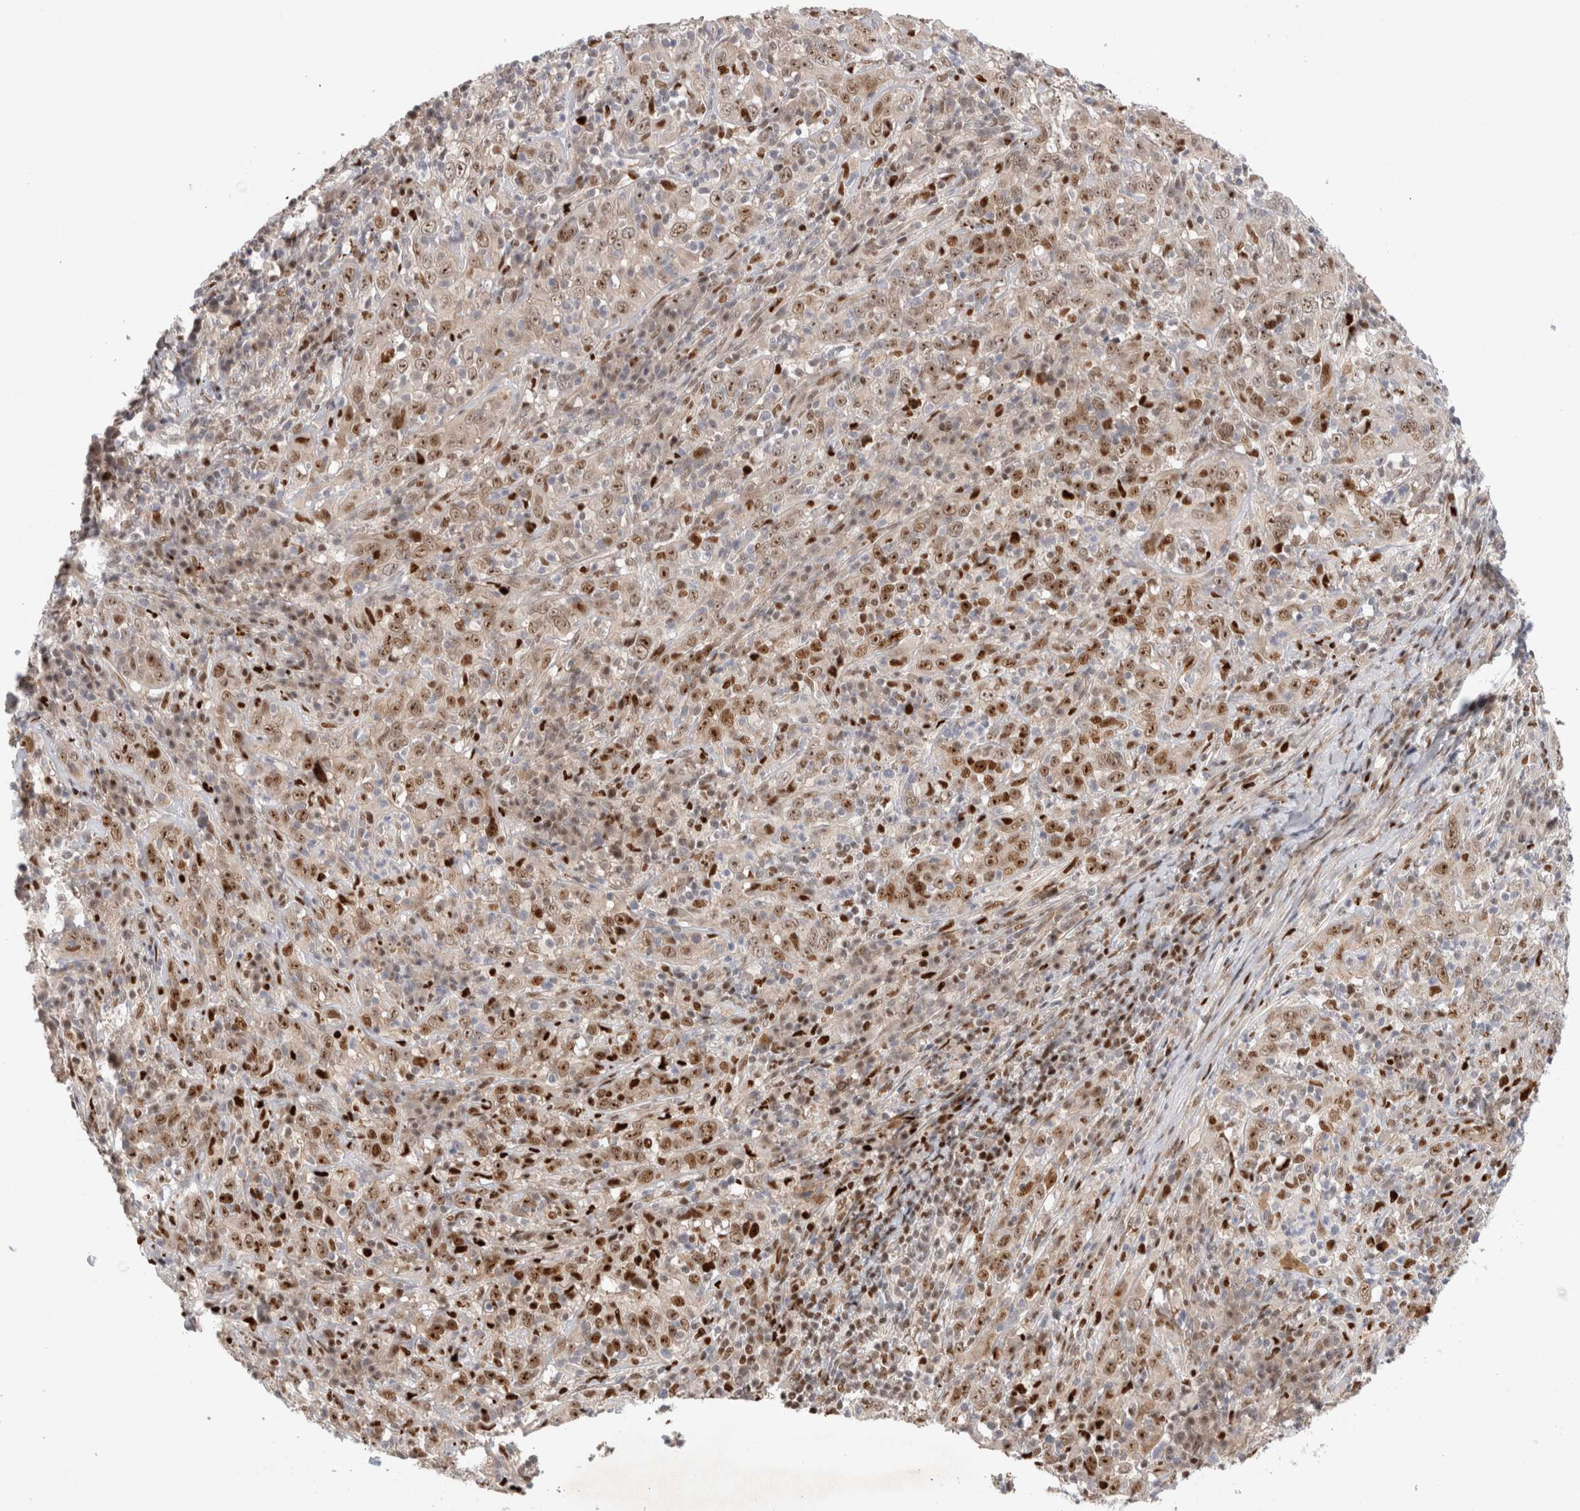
{"staining": {"intensity": "moderate", "quantity": ">75%", "location": "nuclear"}, "tissue": "cervical cancer", "cell_type": "Tumor cells", "image_type": "cancer", "snomed": [{"axis": "morphology", "description": "Squamous cell carcinoma, NOS"}, {"axis": "topography", "description": "Cervix"}], "caption": "Squamous cell carcinoma (cervical) stained with a brown dye exhibits moderate nuclear positive expression in about >75% of tumor cells.", "gene": "TCF4", "patient": {"sex": "female", "age": 46}}